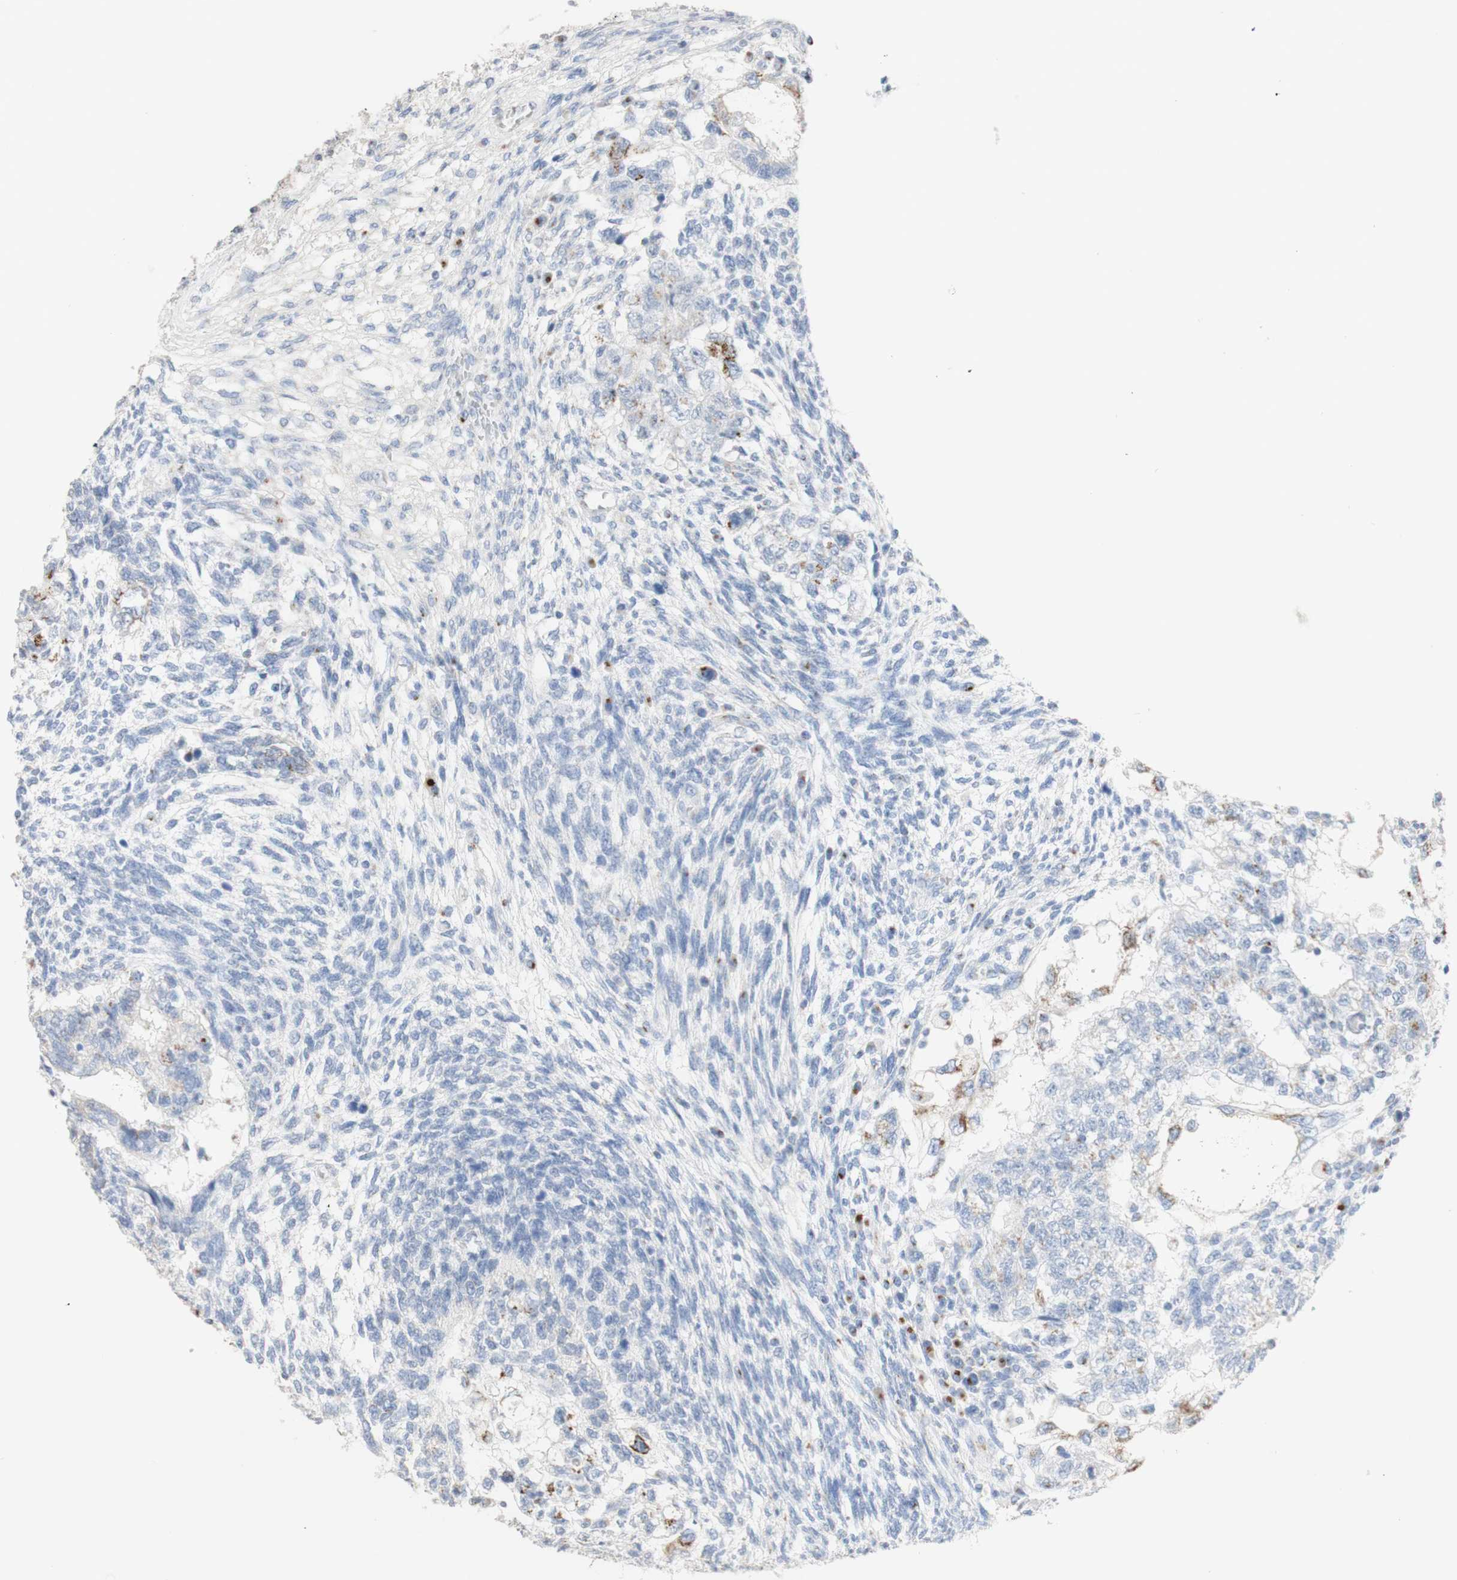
{"staining": {"intensity": "moderate", "quantity": "<25%", "location": "cytoplasmic/membranous"}, "tissue": "testis cancer", "cell_type": "Tumor cells", "image_type": "cancer", "snomed": [{"axis": "morphology", "description": "Normal tissue, NOS"}, {"axis": "morphology", "description": "Carcinoma, Embryonal, NOS"}, {"axis": "topography", "description": "Testis"}], "caption": "A high-resolution micrograph shows immunohistochemistry (IHC) staining of embryonal carcinoma (testis), which shows moderate cytoplasmic/membranous positivity in approximately <25% of tumor cells.", "gene": "MANEA", "patient": {"sex": "male", "age": 36}}